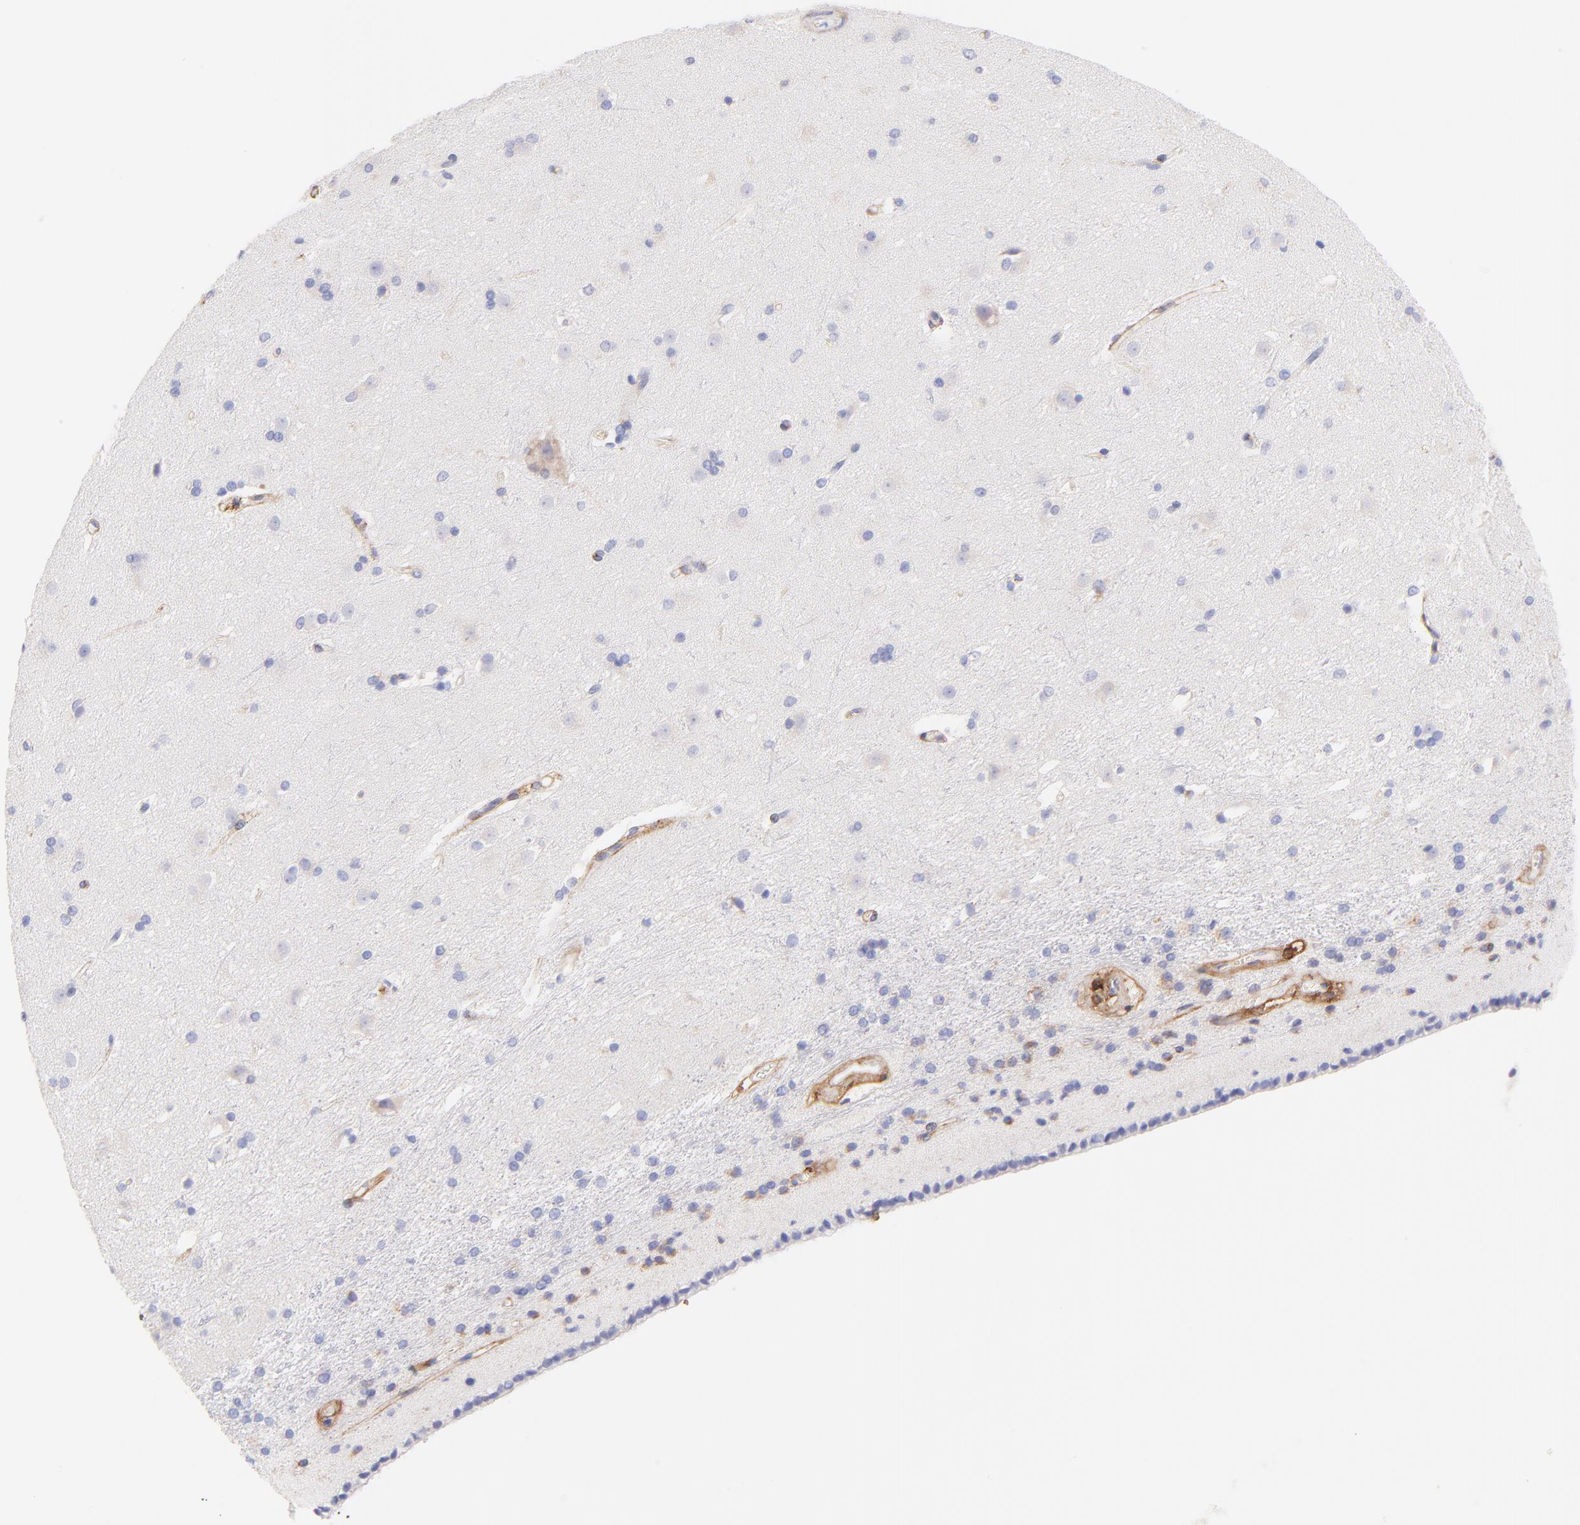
{"staining": {"intensity": "negative", "quantity": "none", "location": "none"}, "tissue": "caudate", "cell_type": "Glial cells", "image_type": "normal", "snomed": [{"axis": "morphology", "description": "Normal tissue, NOS"}, {"axis": "topography", "description": "Lateral ventricle wall"}], "caption": "Human caudate stained for a protein using immunohistochemistry reveals no expression in glial cells.", "gene": "BGN", "patient": {"sex": "female", "age": 19}}